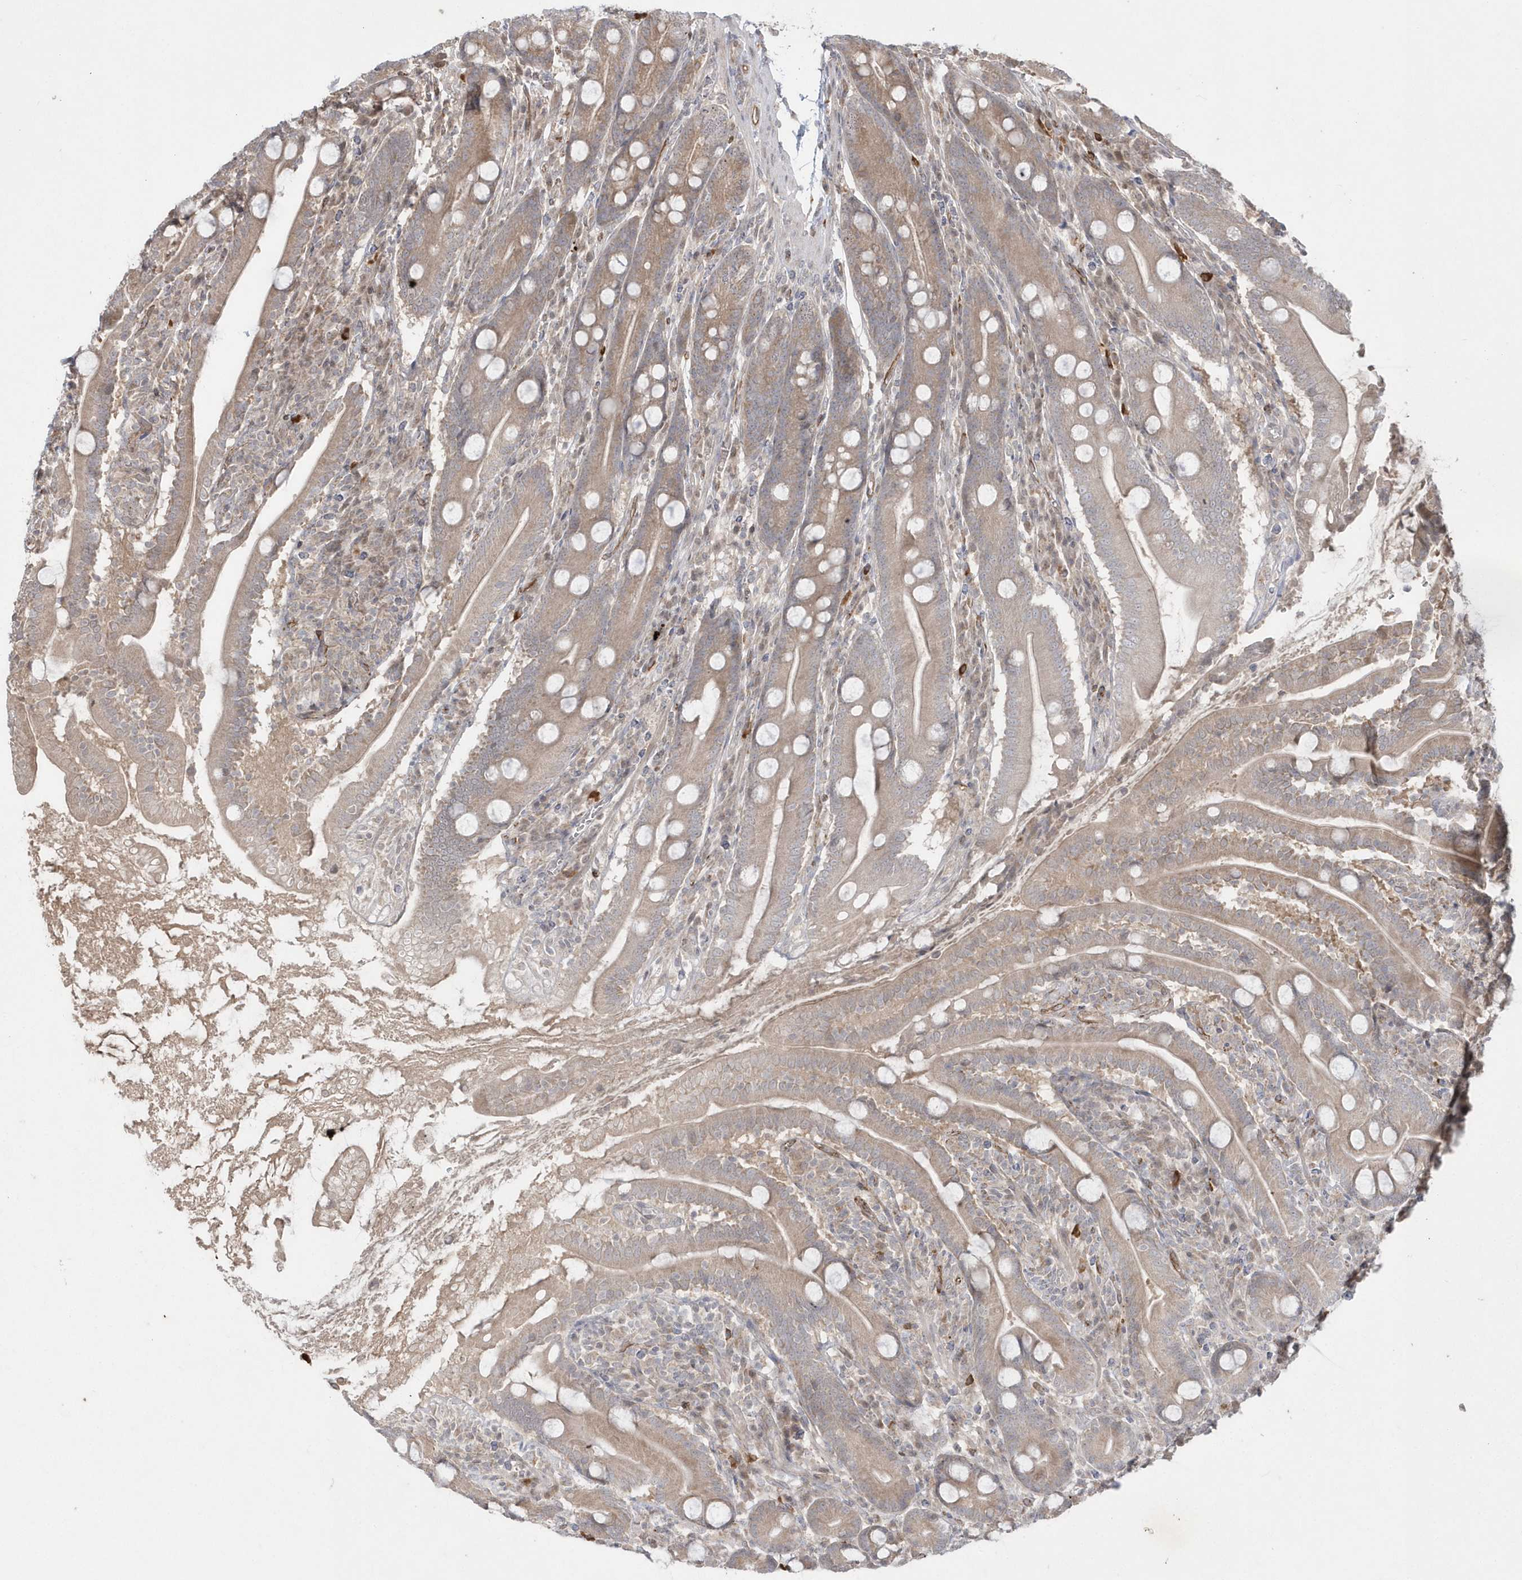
{"staining": {"intensity": "moderate", "quantity": ">75%", "location": "cytoplasmic/membranous"}, "tissue": "duodenum", "cell_type": "Glandular cells", "image_type": "normal", "snomed": [{"axis": "morphology", "description": "Normal tissue, NOS"}, {"axis": "topography", "description": "Duodenum"}], "caption": "Immunohistochemistry (IHC) image of unremarkable human duodenum stained for a protein (brown), which displays medium levels of moderate cytoplasmic/membranous positivity in about >75% of glandular cells.", "gene": "DHX57", "patient": {"sex": "male", "age": 35}}